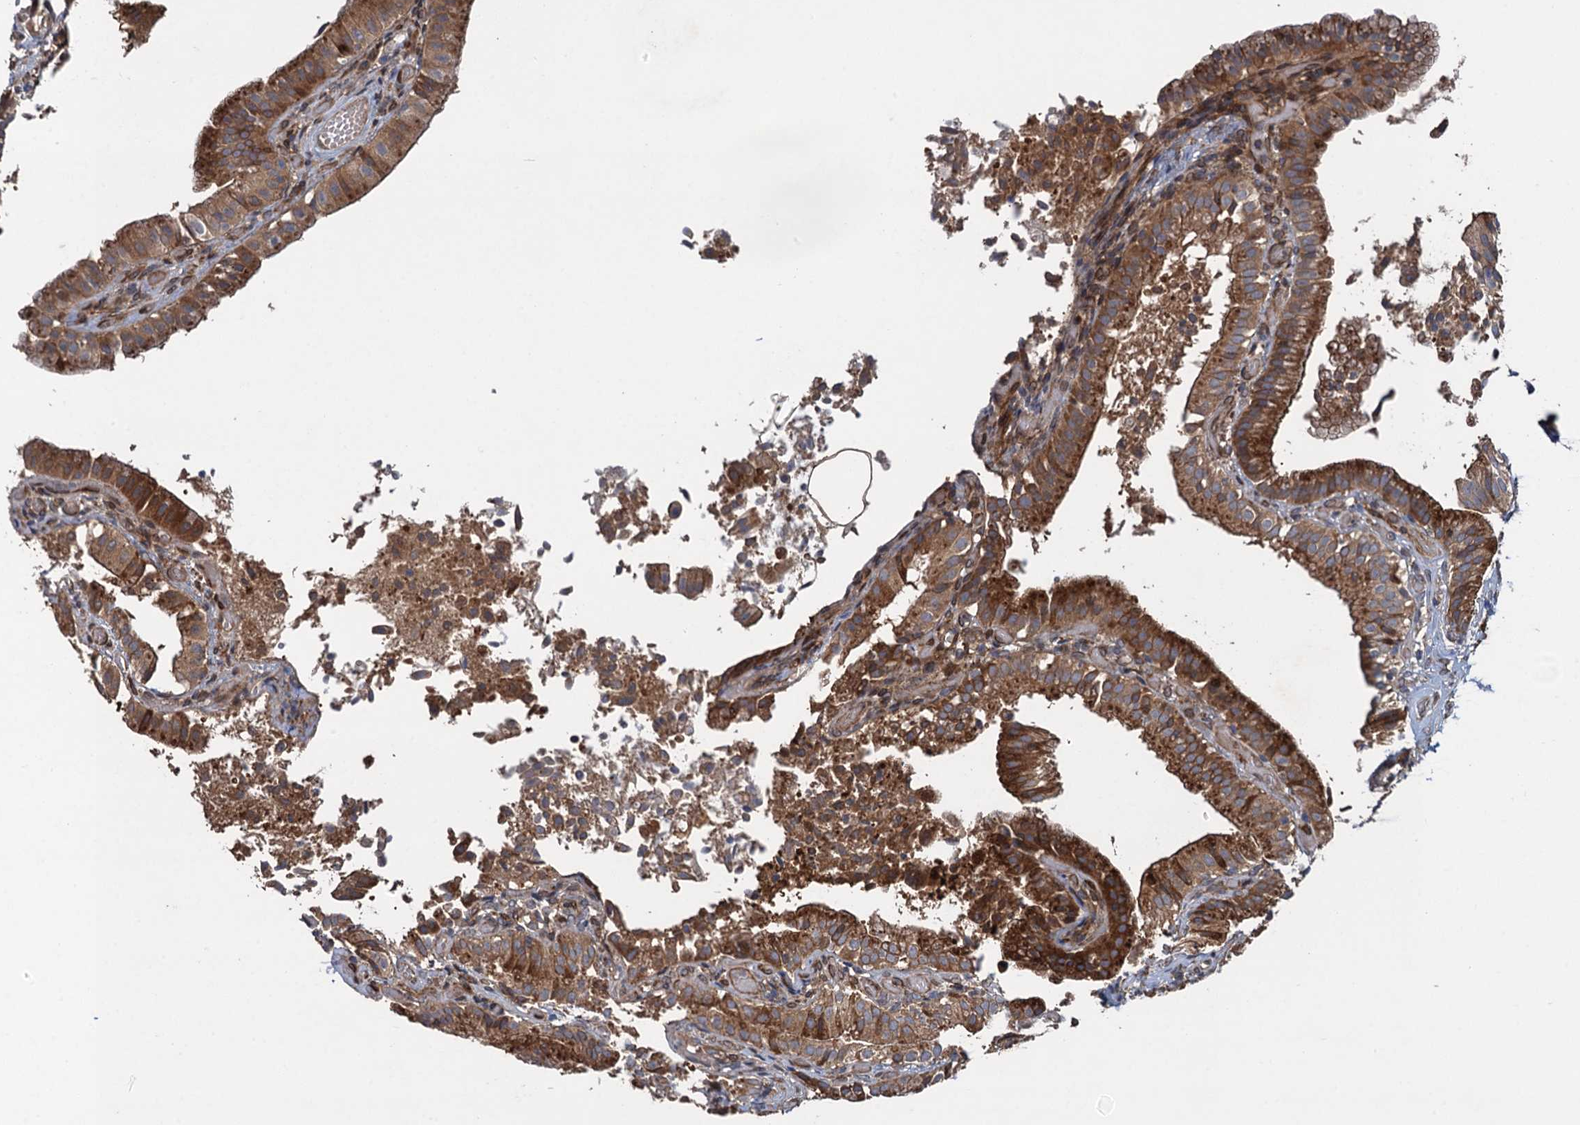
{"staining": {"intensity": "strong", "quantity": ">75%", "location": "cytoplasmic/membranous"}, "tissue": "gallbladder", "cell_type": "Glandular cells", "image_type": "normal", "snomed": [{"axis": "morphology", "description": "Normal tissue, NOS"}, {"axis": "topography", "description": "Gallbladder"}], "caption": "Unremarkable gallbladder displays strong cytoplasmic/membranous staining in about >75% of glandular cells, visualized by immunohistochemistry.", "gene": "RHOBTB1", "patient": {"sex": "female", "age": 47}}